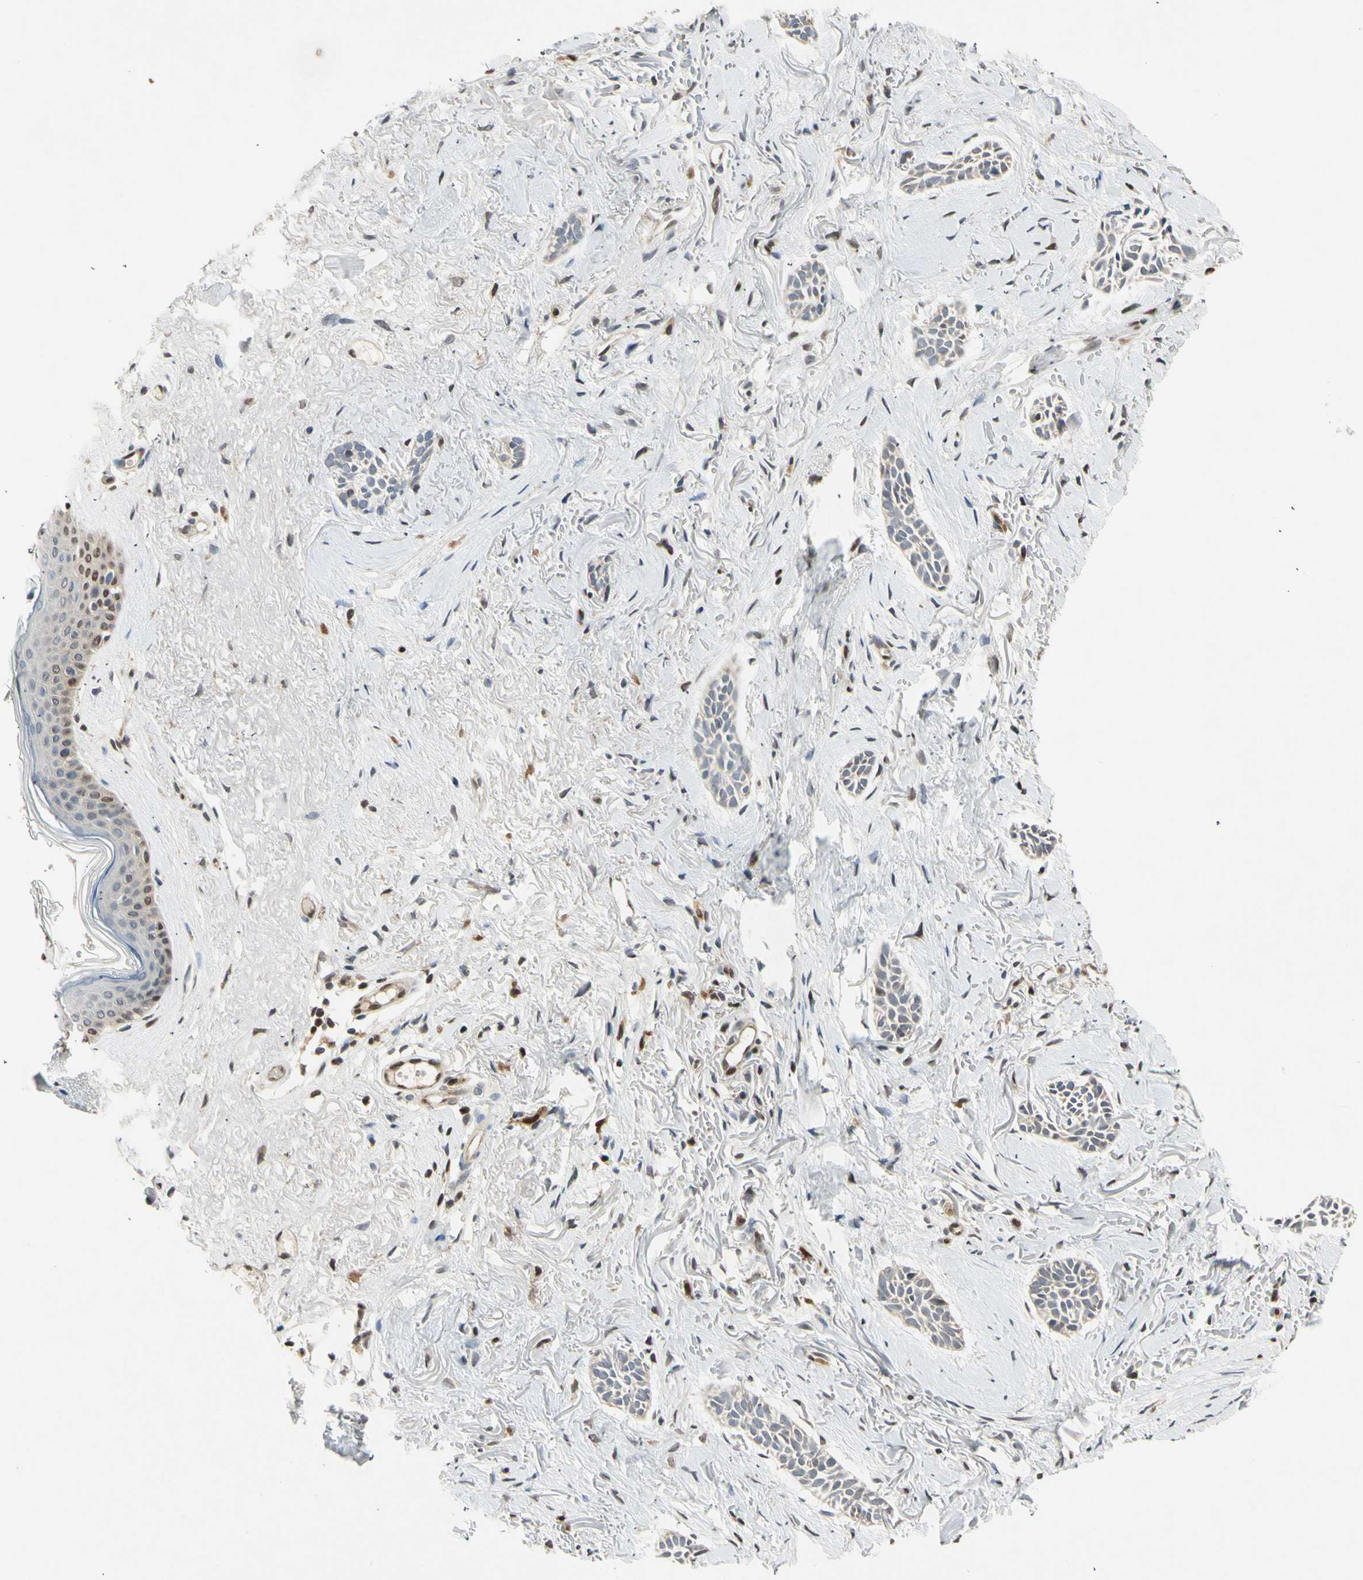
{"staining": {"intensity": "negative", "quantity": "none", "location": "none"}, "tissue": "skin cancer", "cell_type": "Tumor cells", "image_type": "cancer", "snomed": [{"axis": "morphology", "description": "Normal tissue, NOS"}, {"axis": "morphology", "description": "Basal cell carcinoma"}, {"axis": "topography", "description": "Skin"}], "caption": "A micrograph of human skin basal cell carcinoma is negative for staining in tumor cells.", "gene": "GSR", "patient": {"sex": "female", "age": 84}}